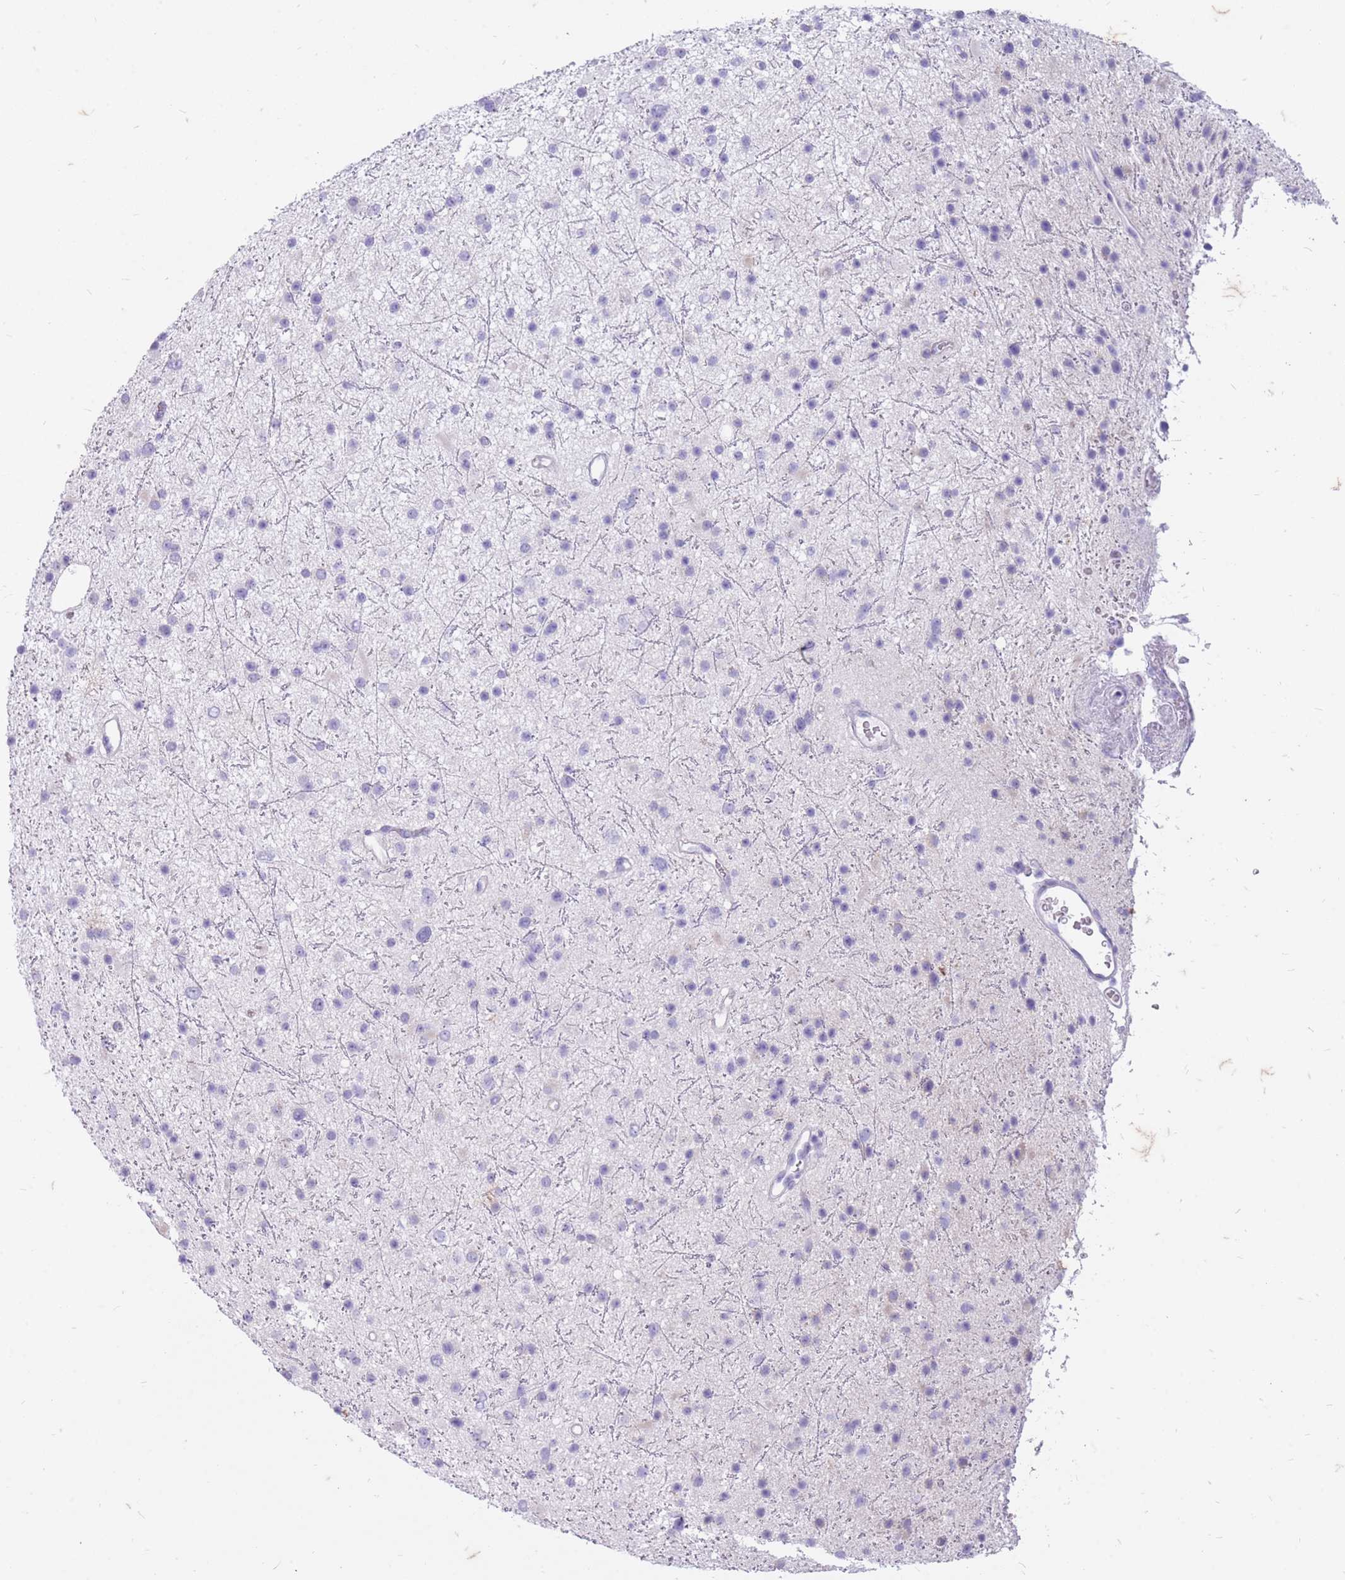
{"staining": {"intensity": "negative", "quantity": "none", "location": "none"}, "tissue": "glioma", "cell_type": "Tumor cells", "image_type": "cancer", "snomed": [{"axis": "morphology", "description": "Glioma, malignant, Low grade"}, {"axis": "topography", "description": "Cerebral cortex"}], "caption": "Tumor cells show no significant protein positivity in low-grade glioma (malignant).", "gene": "ZFP37", "patient": {"sex": "female", "age": 39}}